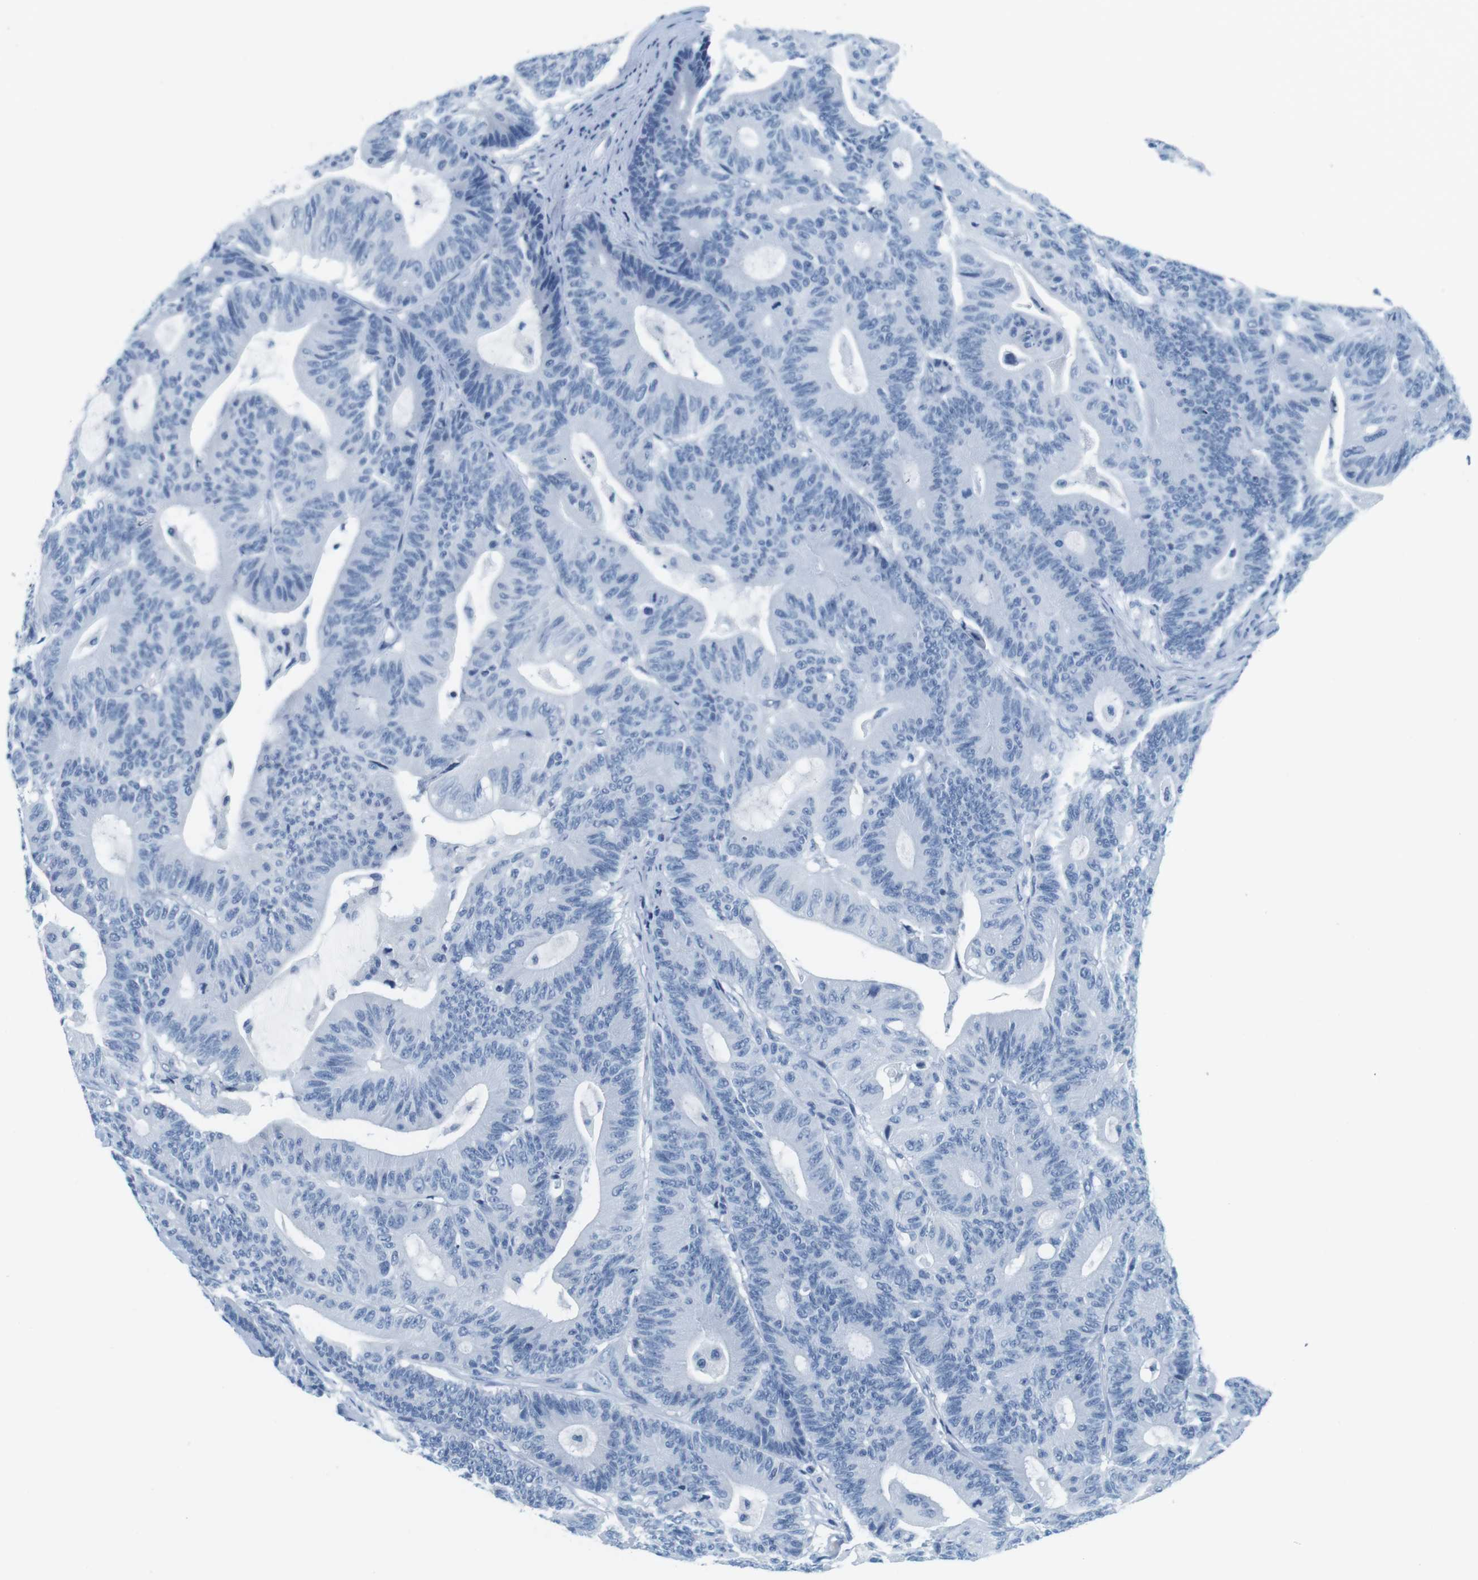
{"staining": {"intensity": "negative", "quantity": "none", "location": "none"}, "tissue": "colorectal cancer", "cell_type": "Tumor cells", "image_type": "cancer", "snomed": [{"axis": "morphology", "description": "Adenocarcinoma, NOS"}, {"axis": "topography", "description": "Colon"}], "caption": "Immunohistochemistry histopathology image of neoplastic tissue: human colorectal adenocarcinoma stained with DAB demonstrates no significant protein positivity in tumor cells. (Stains: DAB immunohistochemistry with hematoxylin counter stain, Microscopy: brightfield microscopy at high magnification).", "gene": "CYP2C9", "patient": {"sex": "female", "age": 84}}